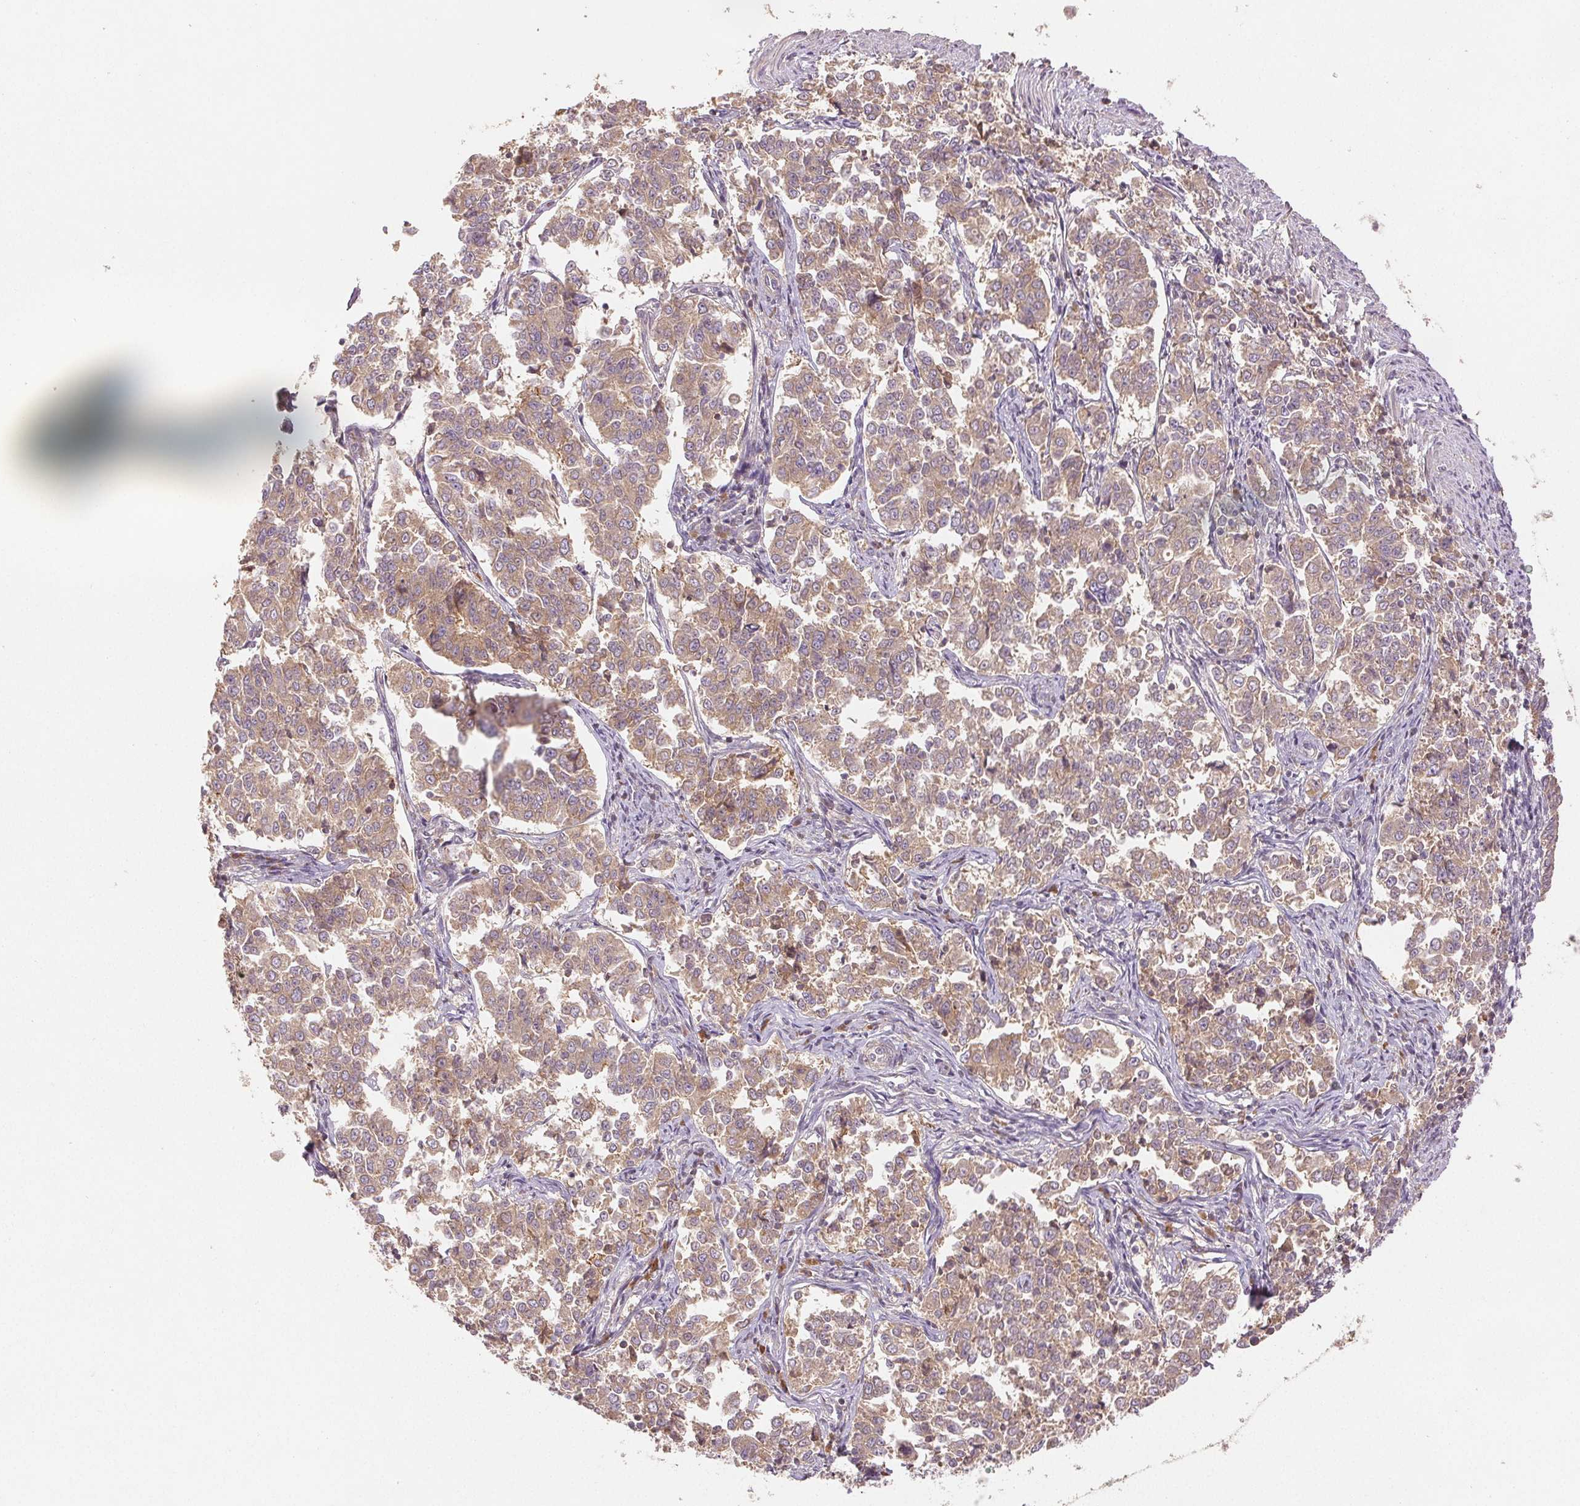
{"staining": {"intensity": "weak", "quantity": ">75%", "location": "cytoplasmic/membranous"}, "tissue": "endometrial cancer", "cell_type": "Tumor cells", "image_type": "cancer", "snomed": [{"axis": "morphology", "description": "Adenocarcinoma, NOS"}, {"axis": "topography", "description": "Endometrium"}], "caption": "Weak cytoplasmic/membranous protein expression is present in about >75% of tumor cells in endometrial cancer. The protein of interest is stained brown, and the nuclei are stained in blue (DAB (3,3'-diaminobenzidine) IHC with brightfield microscopy, high magnification).", "gene": "YIF1B", "patient": {"sex": "female", "age": 43}}